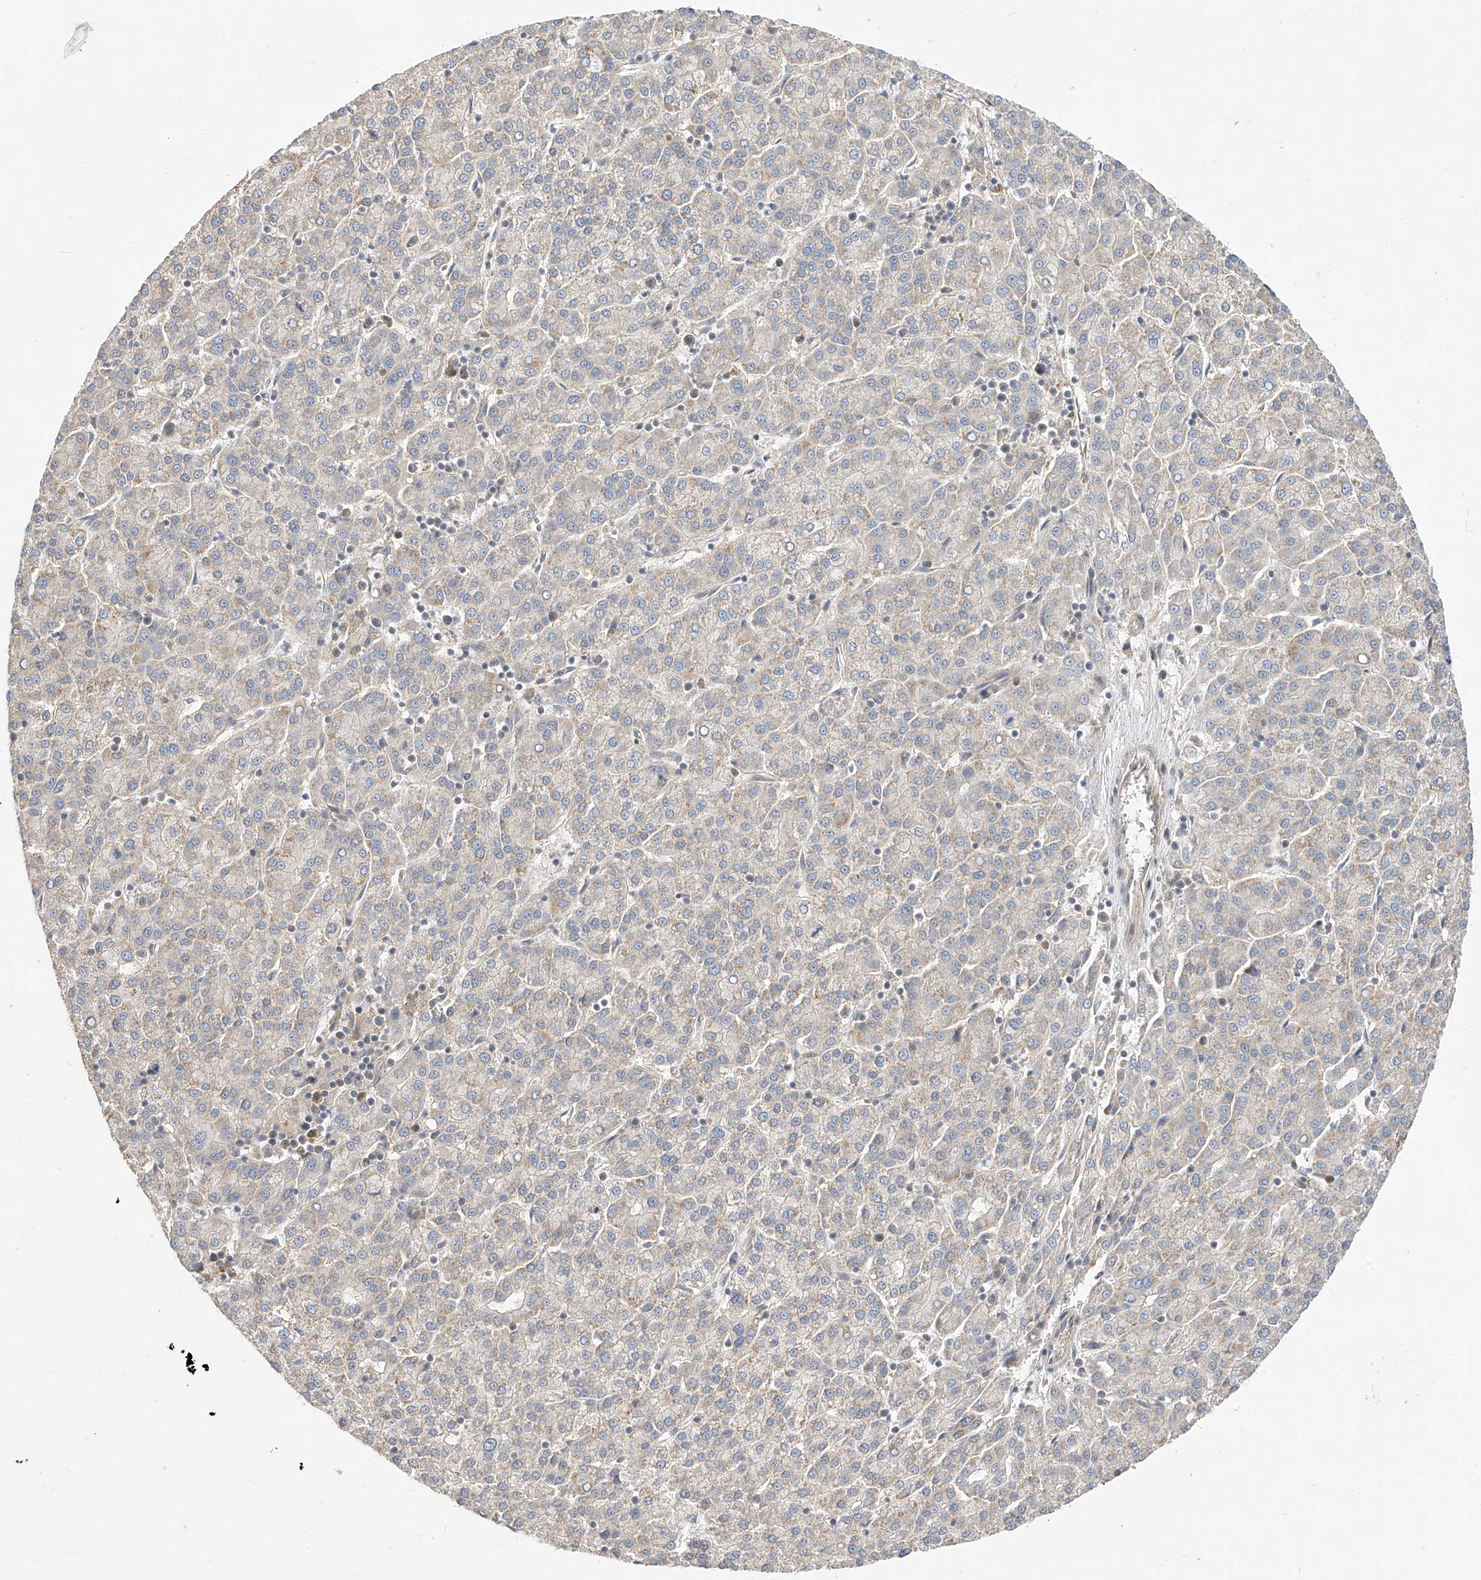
{"staining": {"intensity": "weak", "quantity": "<25%", "location": "cytoplasmic/membranous"}, "tissue": "liver cancer", "cell_type": "Tumor cells", "image_type": "cancer", "snomed": [{"axis": "morphology", "description": "Carcinoma, Hepatocellular, NOS"}, {"axis": "topography", "description": "Liver"}], "caption": "There is no significant expression in tumor cells of liver cancer.", "gene": "MRTFA", "patient": {"sex": "female", "age": 58}}